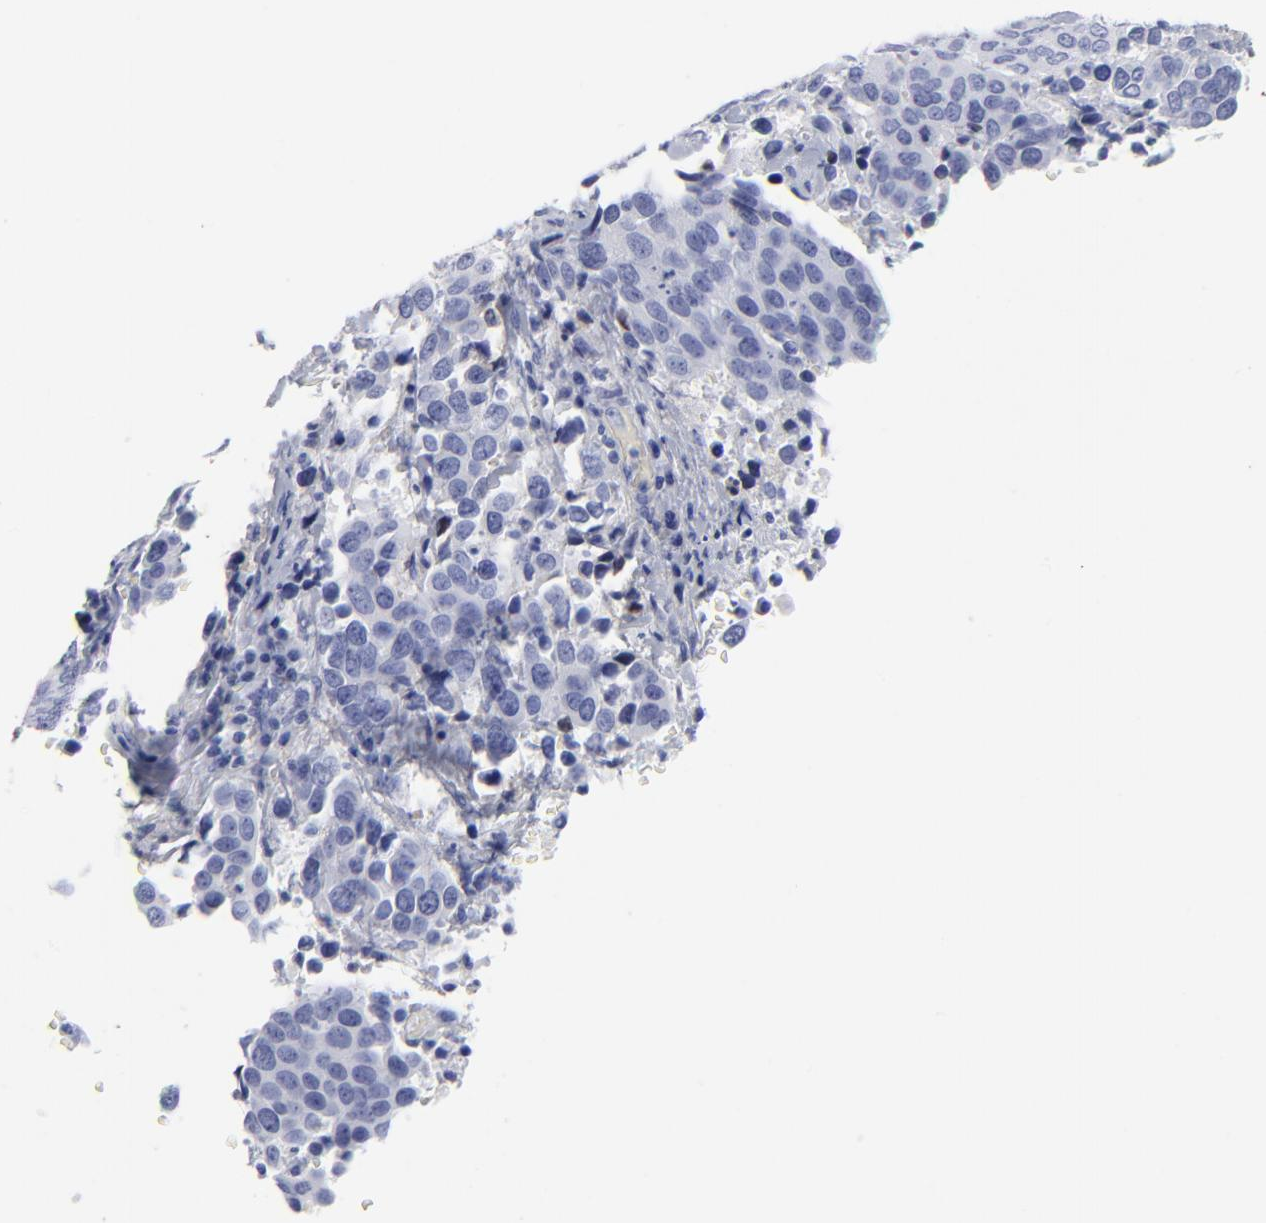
{"staining": {"intensity": "negative", "quantity": "none", "location": "none"}, "tissue": "cervical cancer", "cell_type": "Tumor cells", "image_type": "cancer", "snomed": [{"axis": "morphology", "description": "Squamous cell carcinoma, NOS"}, {"axis": "topography", "description": "Cervix"}], "caption": "Immunohistochemistry (IHC) photomicrograph of neoplastic tissue: human cervical cancer (squamous cell carcinoma) stained with DAB displays no significant protein expression in tumor cells.", "gene": "DCN", "patient": {"sex": "female", "age": 54}}